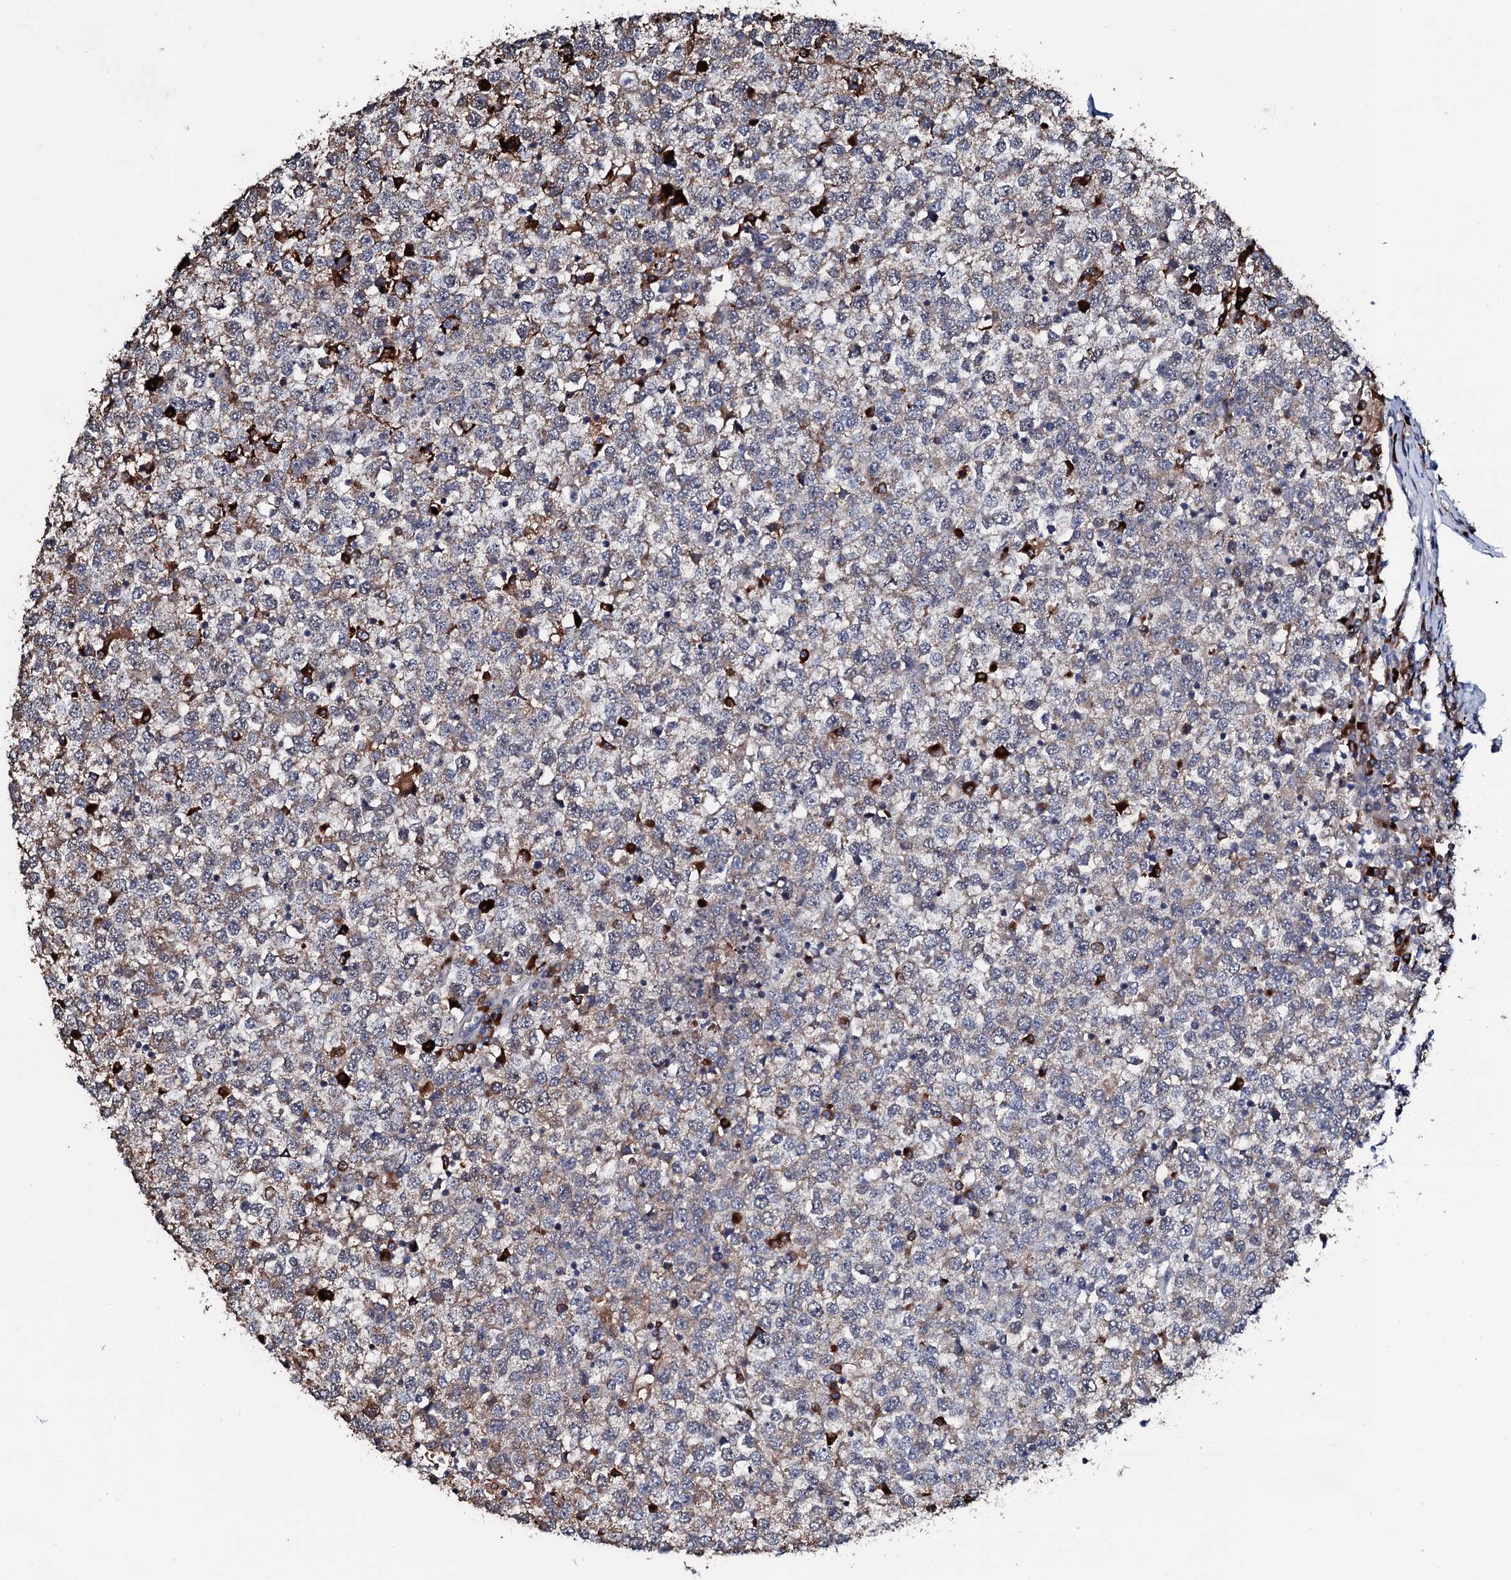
{"staining": {"intensity": "weak", "quantity": "<25%", "location": "cytoplasmic/membranous"}, "tissue": "testis cancer", "cell_type": "Tumor cells", "image_type": "cancer", "snomed": [{"axis": "morphology", "description": "Seminoma, NOS"}, {"axis": "topography", "description": "Testis"}], "caption": "IHC photomicrograph of testis cancer stained for a protein (brown), which reveals no expression in tumor cells.", "gene": "KIF18A", "patient": {"sex": "male", "age": 65}}